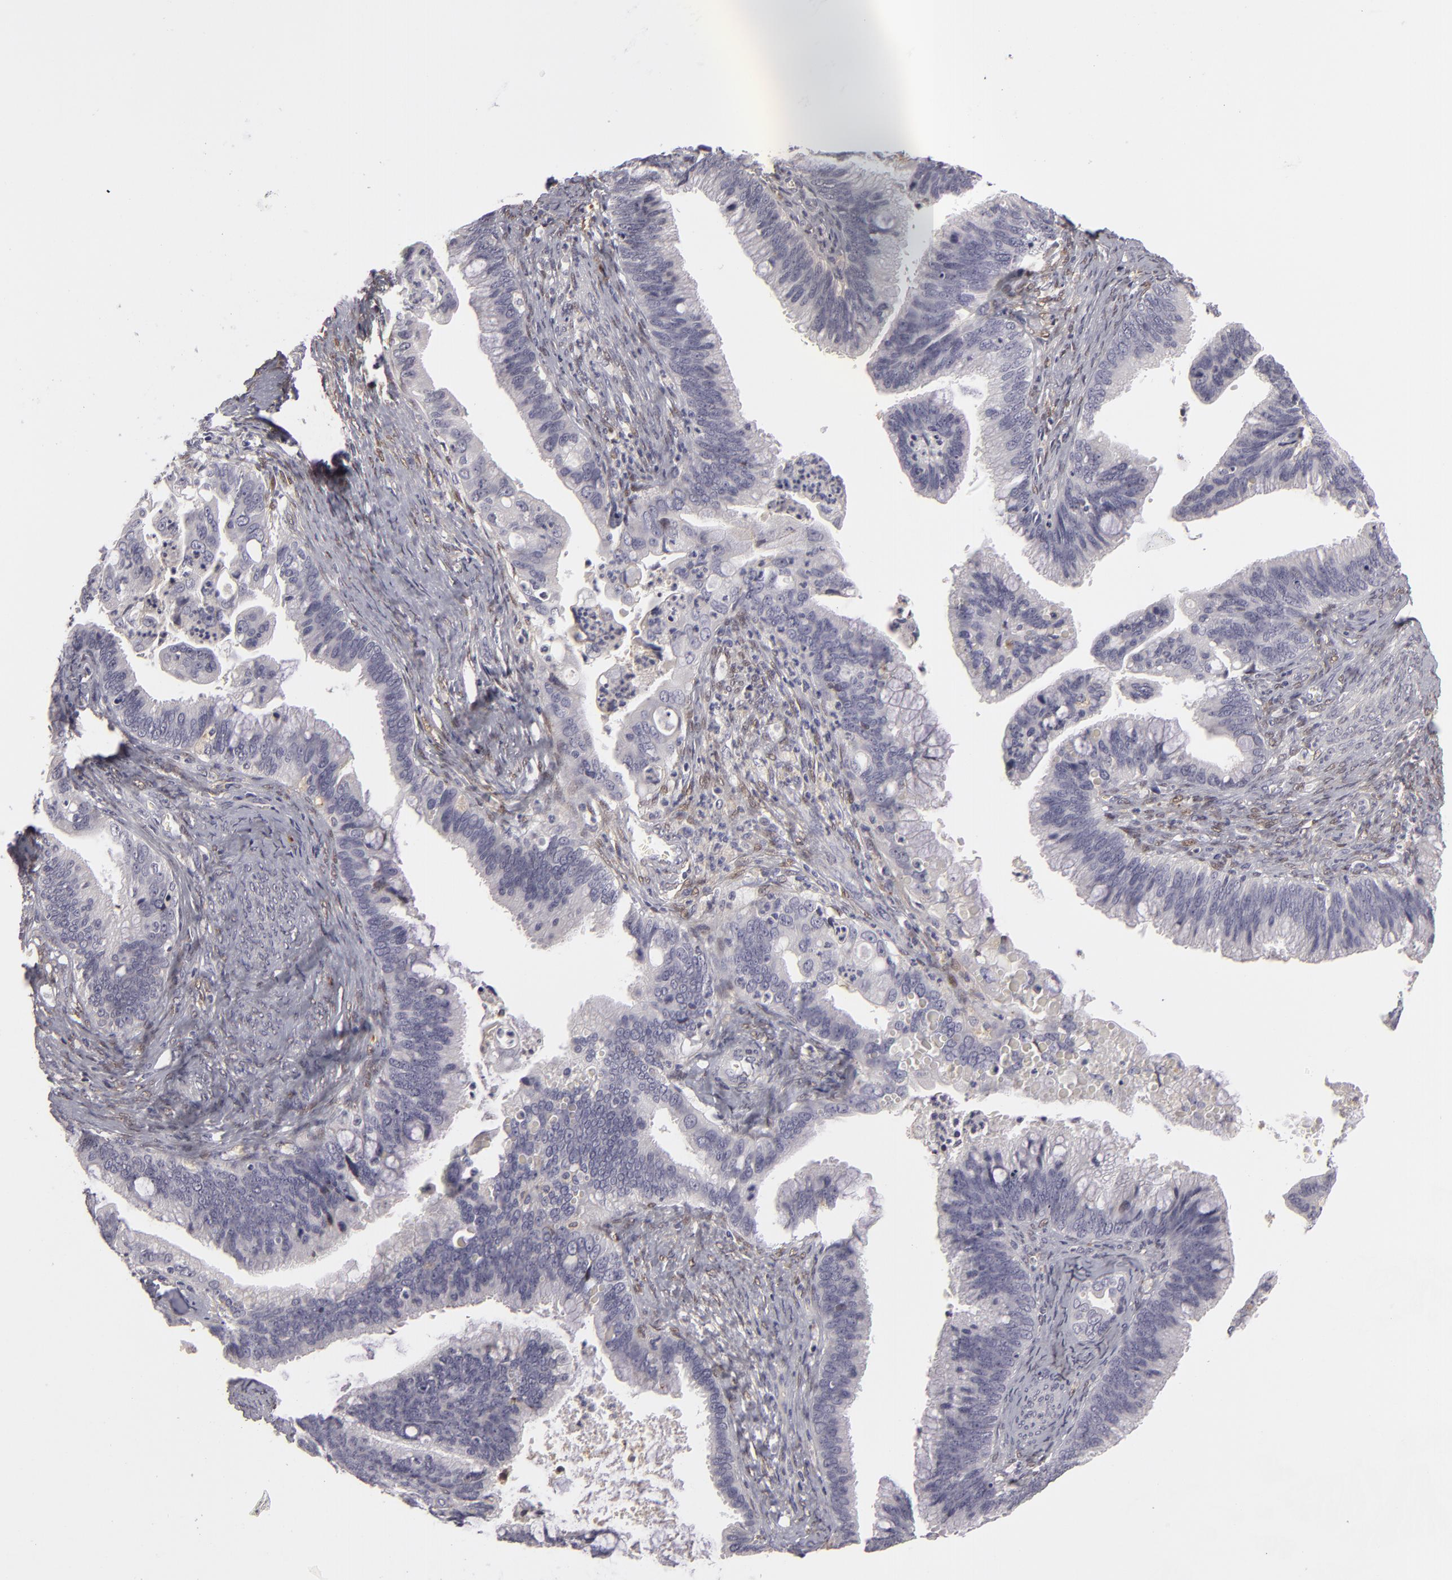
{"staining": {"intensity": "negative", "quantity": "none", "location": "none"}, "tissue": "cervical cancer", "cell_type": "Tumor cells", "image_type": "cancer", "snomed": [{"axis": "morphology", "description": "Adenocarcinoma, NOS"}, {"axis": "topography", "description": "Cervix"}], "caption": "High power microscopy histopathology image of an immunohistochemistry micrograph of cervical cancer (adenocarcinoma), revealing no significant expression in tumor cells. (IHC, brightfield microscopy, high magnification).", "gene": "EFS", "patient": {"sex": "female", "age": 47}}